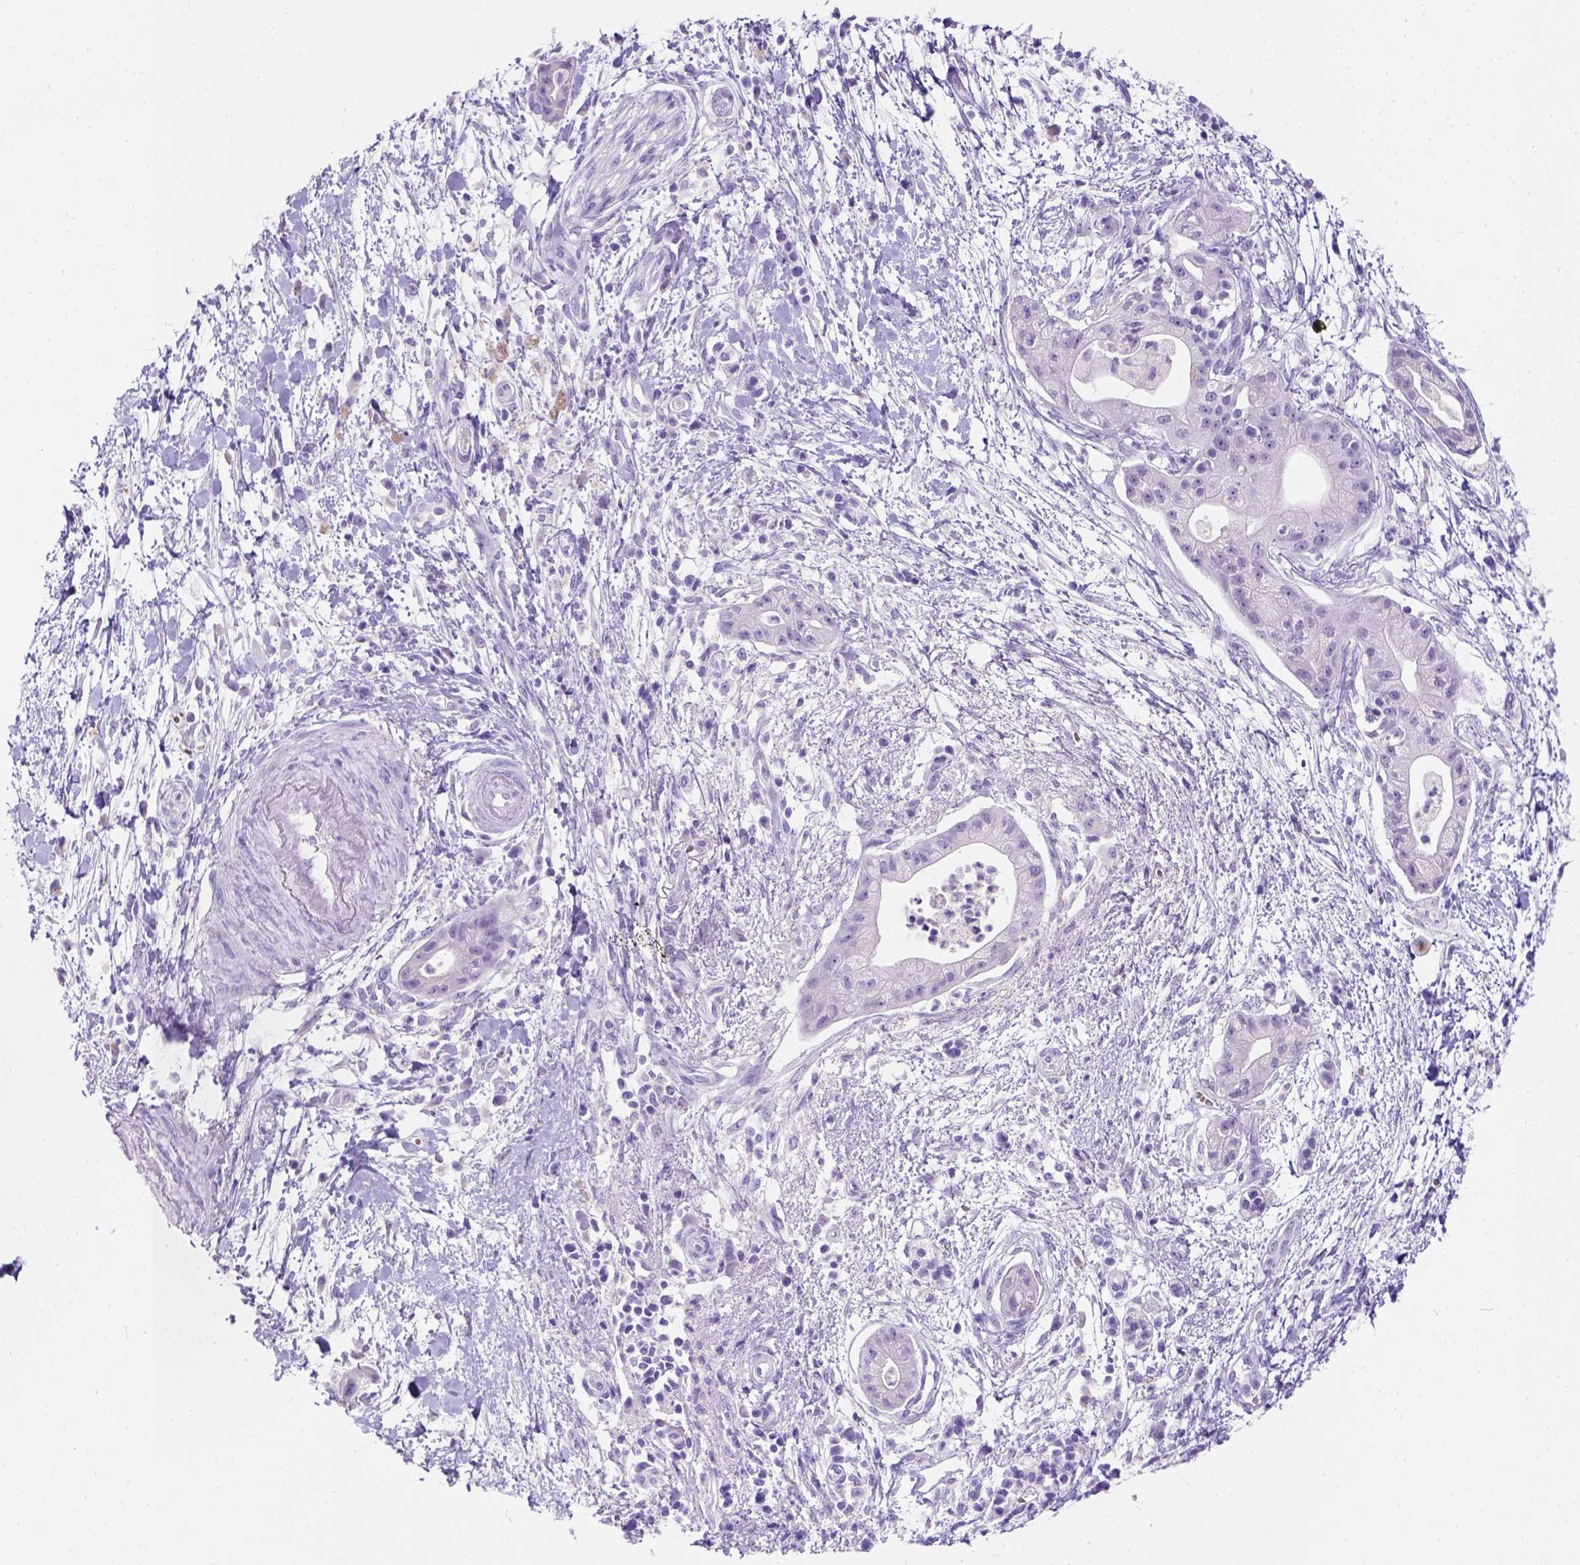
{"staining": {"intensity": "negative", "quantity": "none", "location": "none"}, "tissue": "pancreatic cancer", "cell_type": "Tumor cells", "image_type": "cancer", "snomed": [{"axis": "morphology", "description": "Normal tissue, NOS"}, {"axis": "morphology", "description": "Adenocarcinoma, NOS"}, {"axis": "topography", "description": "Lymph node"}, {"axis": "topography", "description": "Pancreas"}], "caption": "DAB (3,3'-diaminobenzidine) immunohistochemical staining of human pancreatic adenocarcinoma exhibits no significant expression in tumor cells.", "gene": "PHF7", "patient": {"sex": "female", "age": 58}}